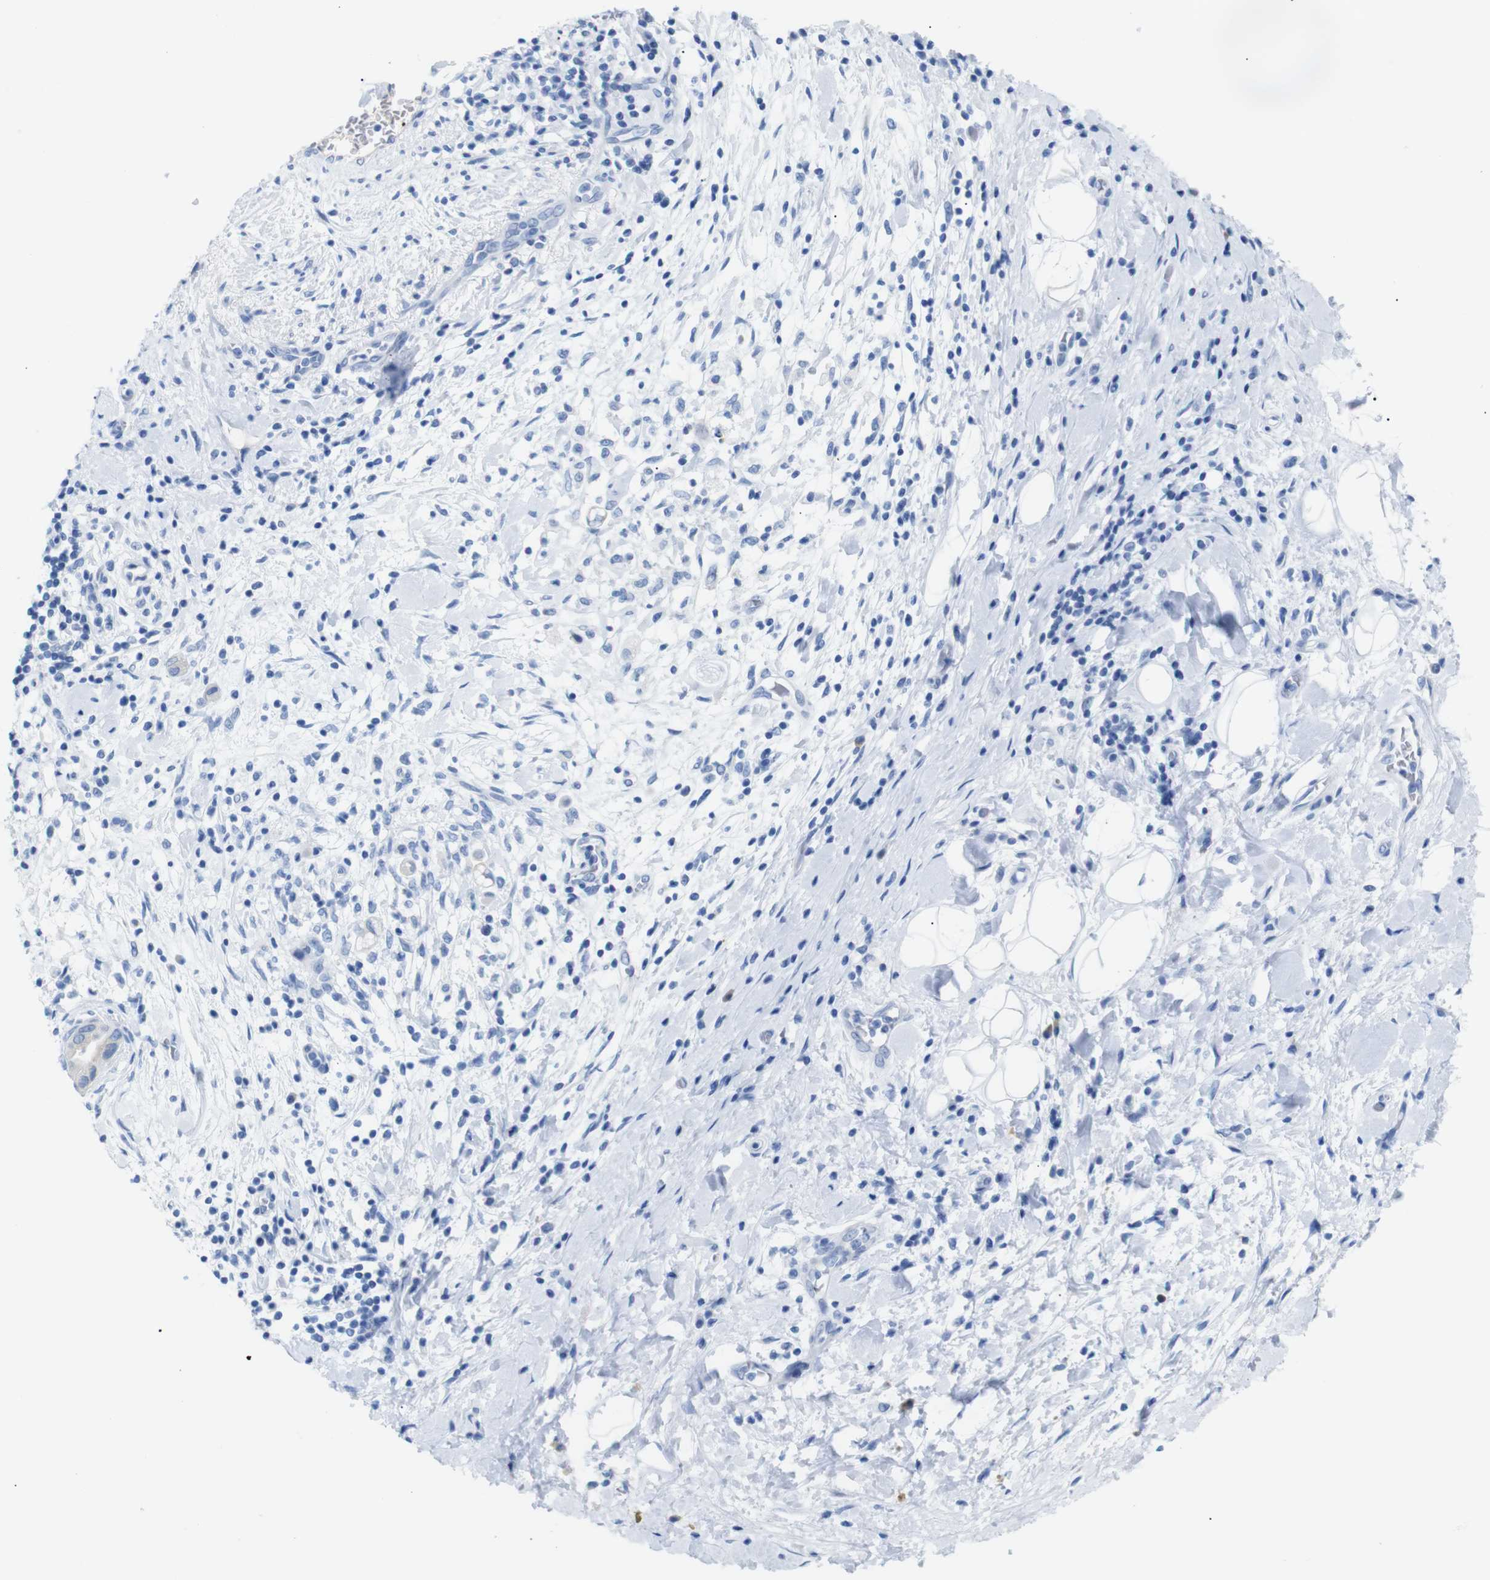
{"staining": {"intensity": "negative", "quantity": "none", "location": "none"}, "tissue": "pancreatic cancer", "cell_type": "Tumor cells", "image_type": "cancer", "snomed": [{"axis": "morphology", "description": "Adenocarcinoma, NOS"}, {"axis": "topography", "description": "Pancreas"}], "caption": "Immunohistochemistry image of neoplastic tissue: pancreatic cancer stained with DAB displays no significant protein positivity in tumor cells.", "gene": "ERVMER34-1", "patient": {"sex": "male", "age": 55}}